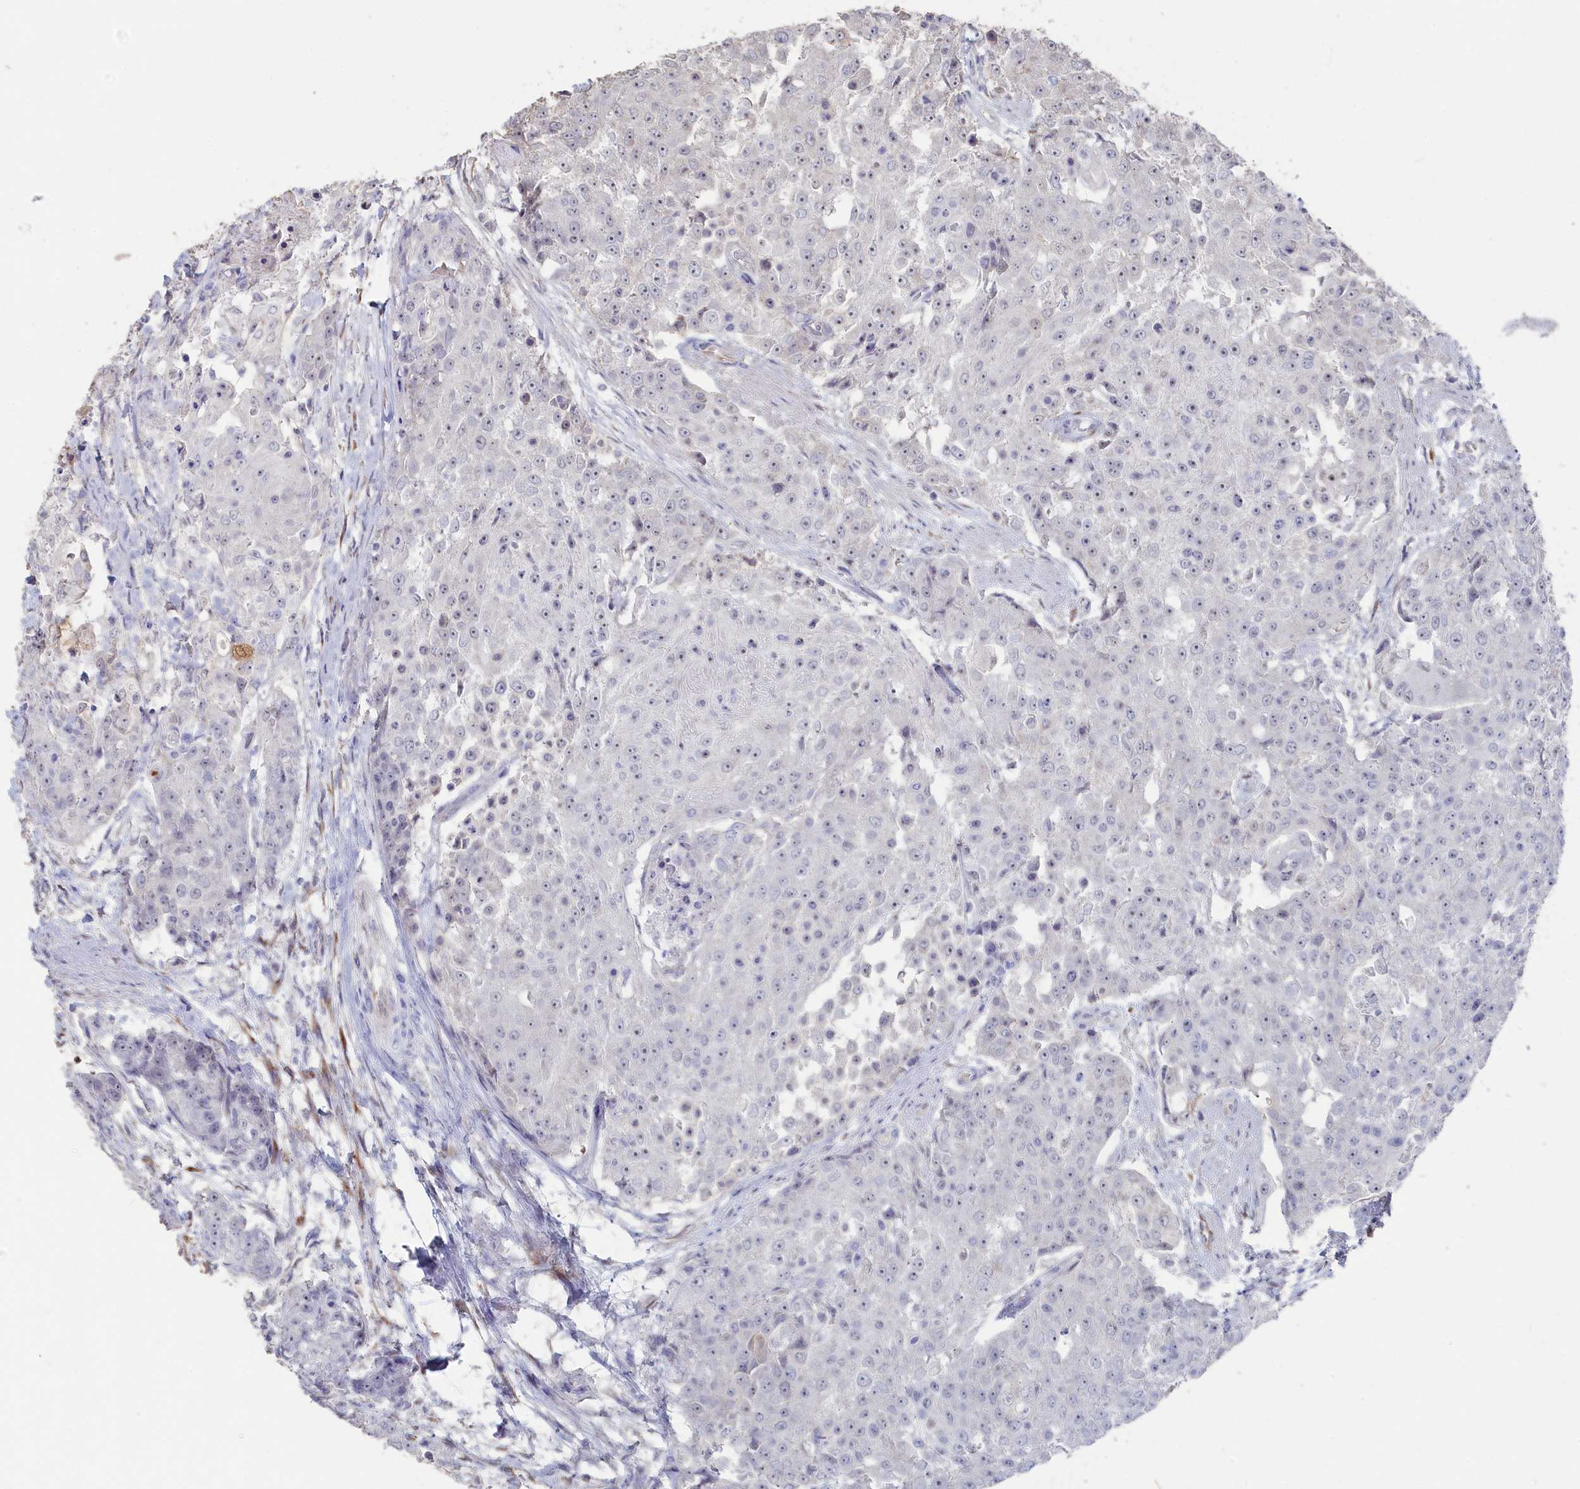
{"staining": {"intensity": "negative", "quantity": "none", "location": "none"}, "tissue": "urothelial cancer", "cell_type": "Tumor cells", "image_type": "cancer", "snomed": [{"axis": "morphology", "description": "Urothelial carcinoma, High grade"}, {"axis": "topography", "description": "Urinary bladder"}], "caption": "A micrograph of human urothelial cancer is negative for staining in tumor cells.", "gene": "SEMG2", "patient": {"sex": "female", "age": 63}}